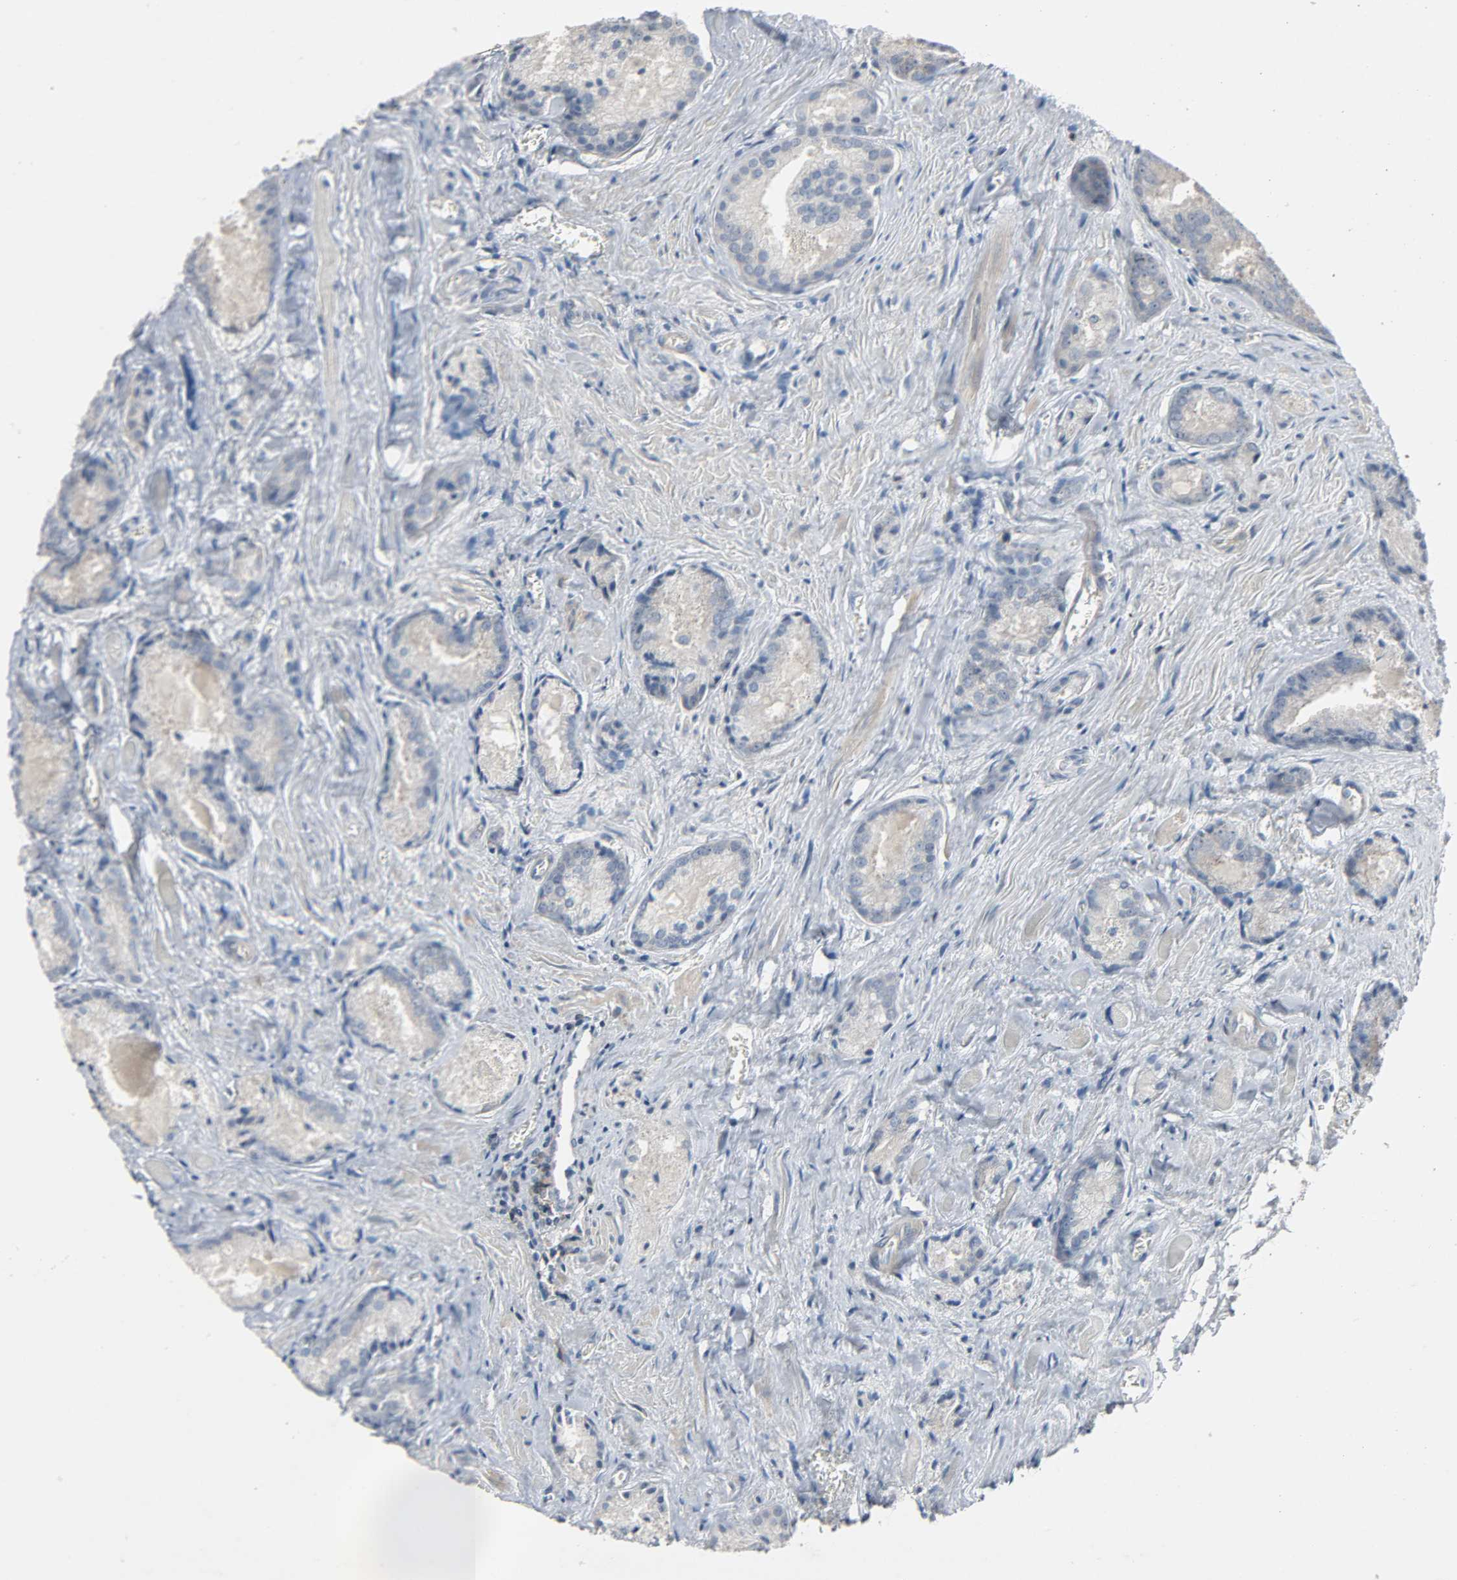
{"staining": {"intensity": "weak", "quantity": "<25%", "location": "cytoplasmic/membranous"}, "tissue": "prostate cancer", "cell_type": "Tumor cells", "image_type": "cancer", "snomed": [{"axis": "morphology", "description": "Adenocarcinoma, Low grade"}, {"axis": "topography", "description": "Prostate"}], "caption": "Immunohistochemistry photomicrograph of prostate adenocarcinoma (low-grade) stained for a protein (brown), which displays no expression in tumor cells.", "gene": "CD4", "patient": {"sex": "male", "age": 64}}